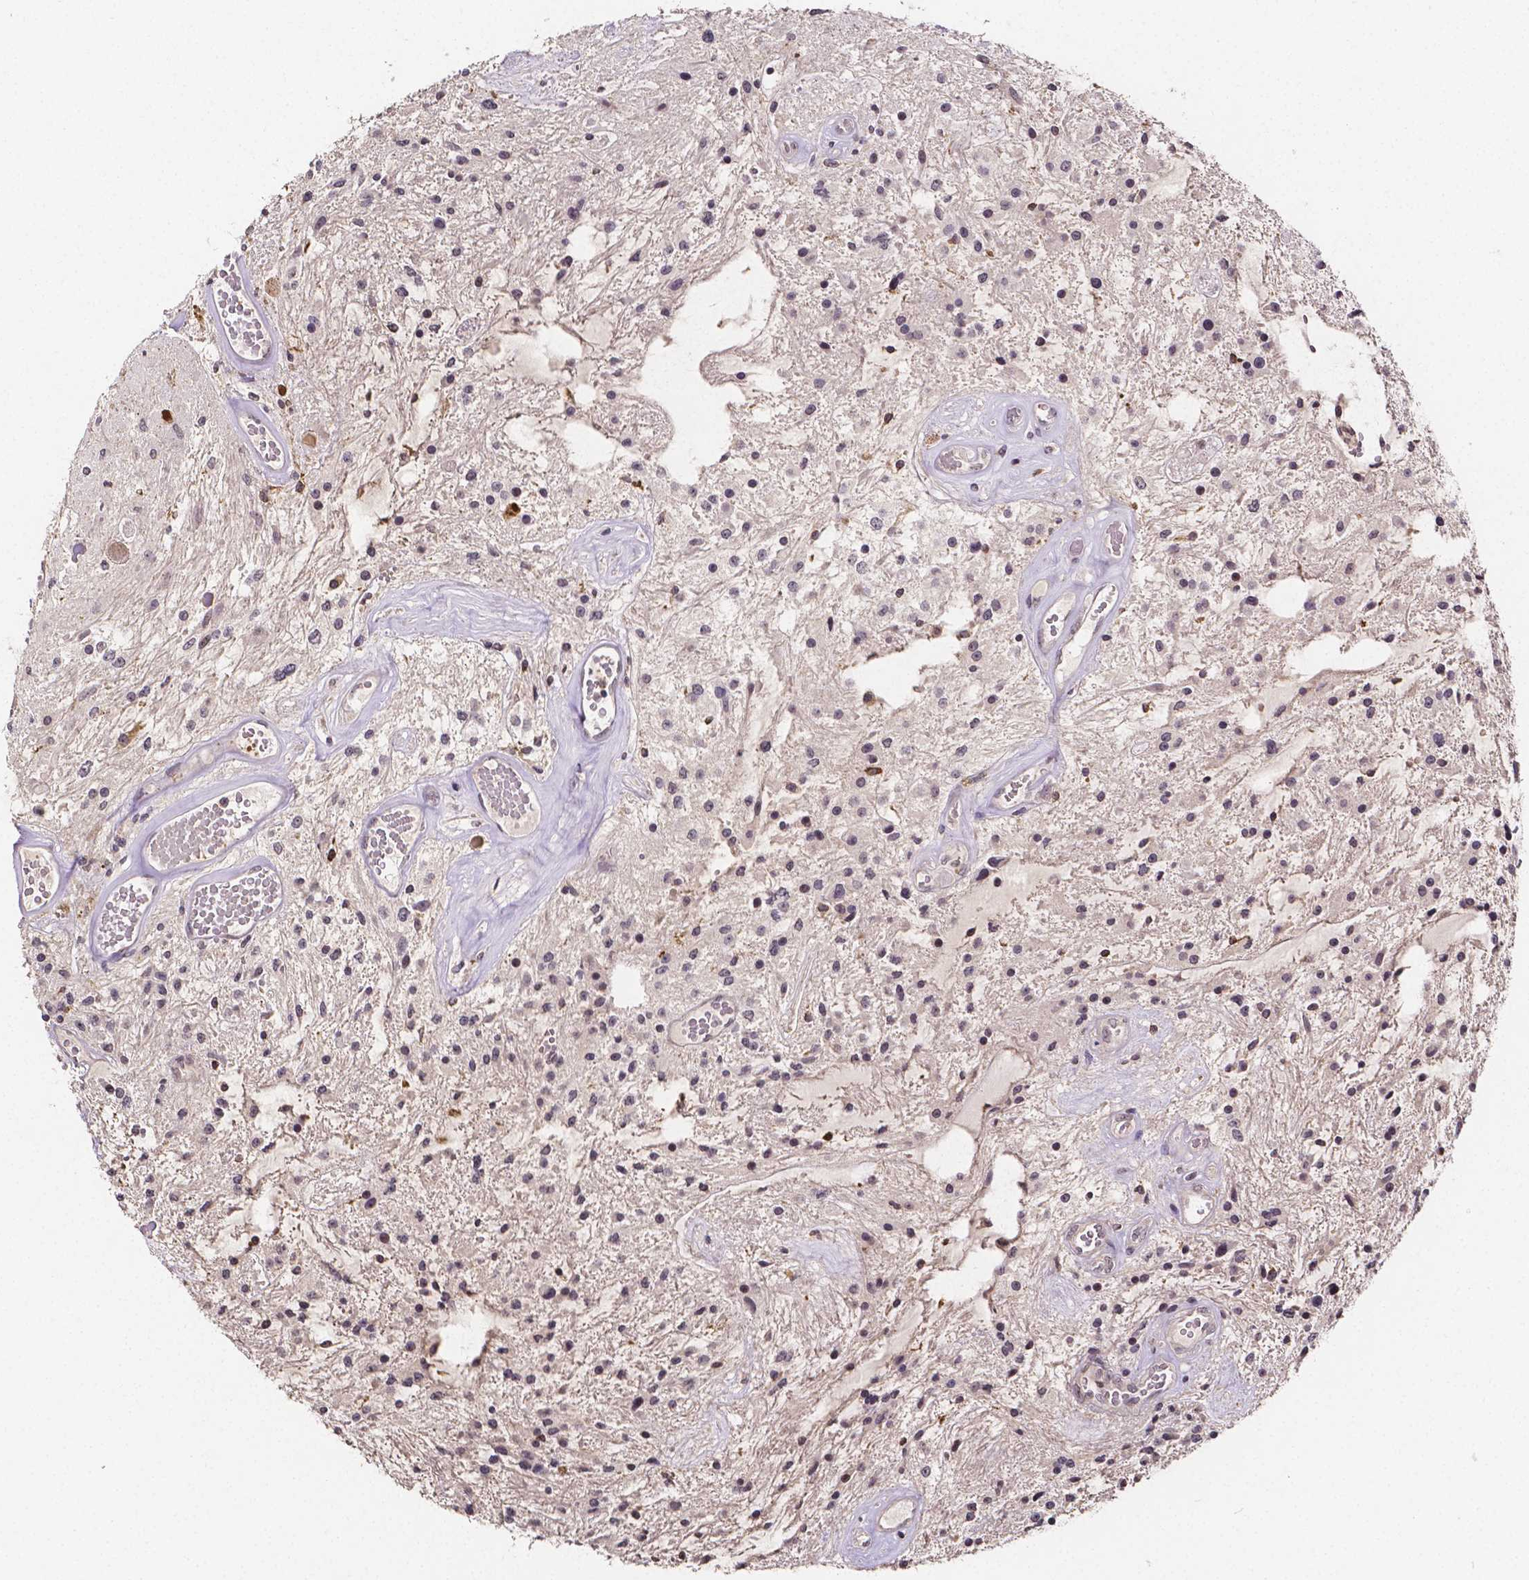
{"staining": {"intensity": "negative", "quantity": "none", "location": "none"}, "tissue": "glioma", "cell_type": "Tumor cells", "image_type": "cancer", "snomed": [{"axis": "morphology", "description": "Glioma, malignant, Low grade"}, {"axis": "topography", "description": "Cerebellum"}], "caption": "A micrograph of glioma stained for a protein demonstrates no brown staining in tumor cells.", "gene": "NRGN", "patient": {"sex": "female", "age": 14}}